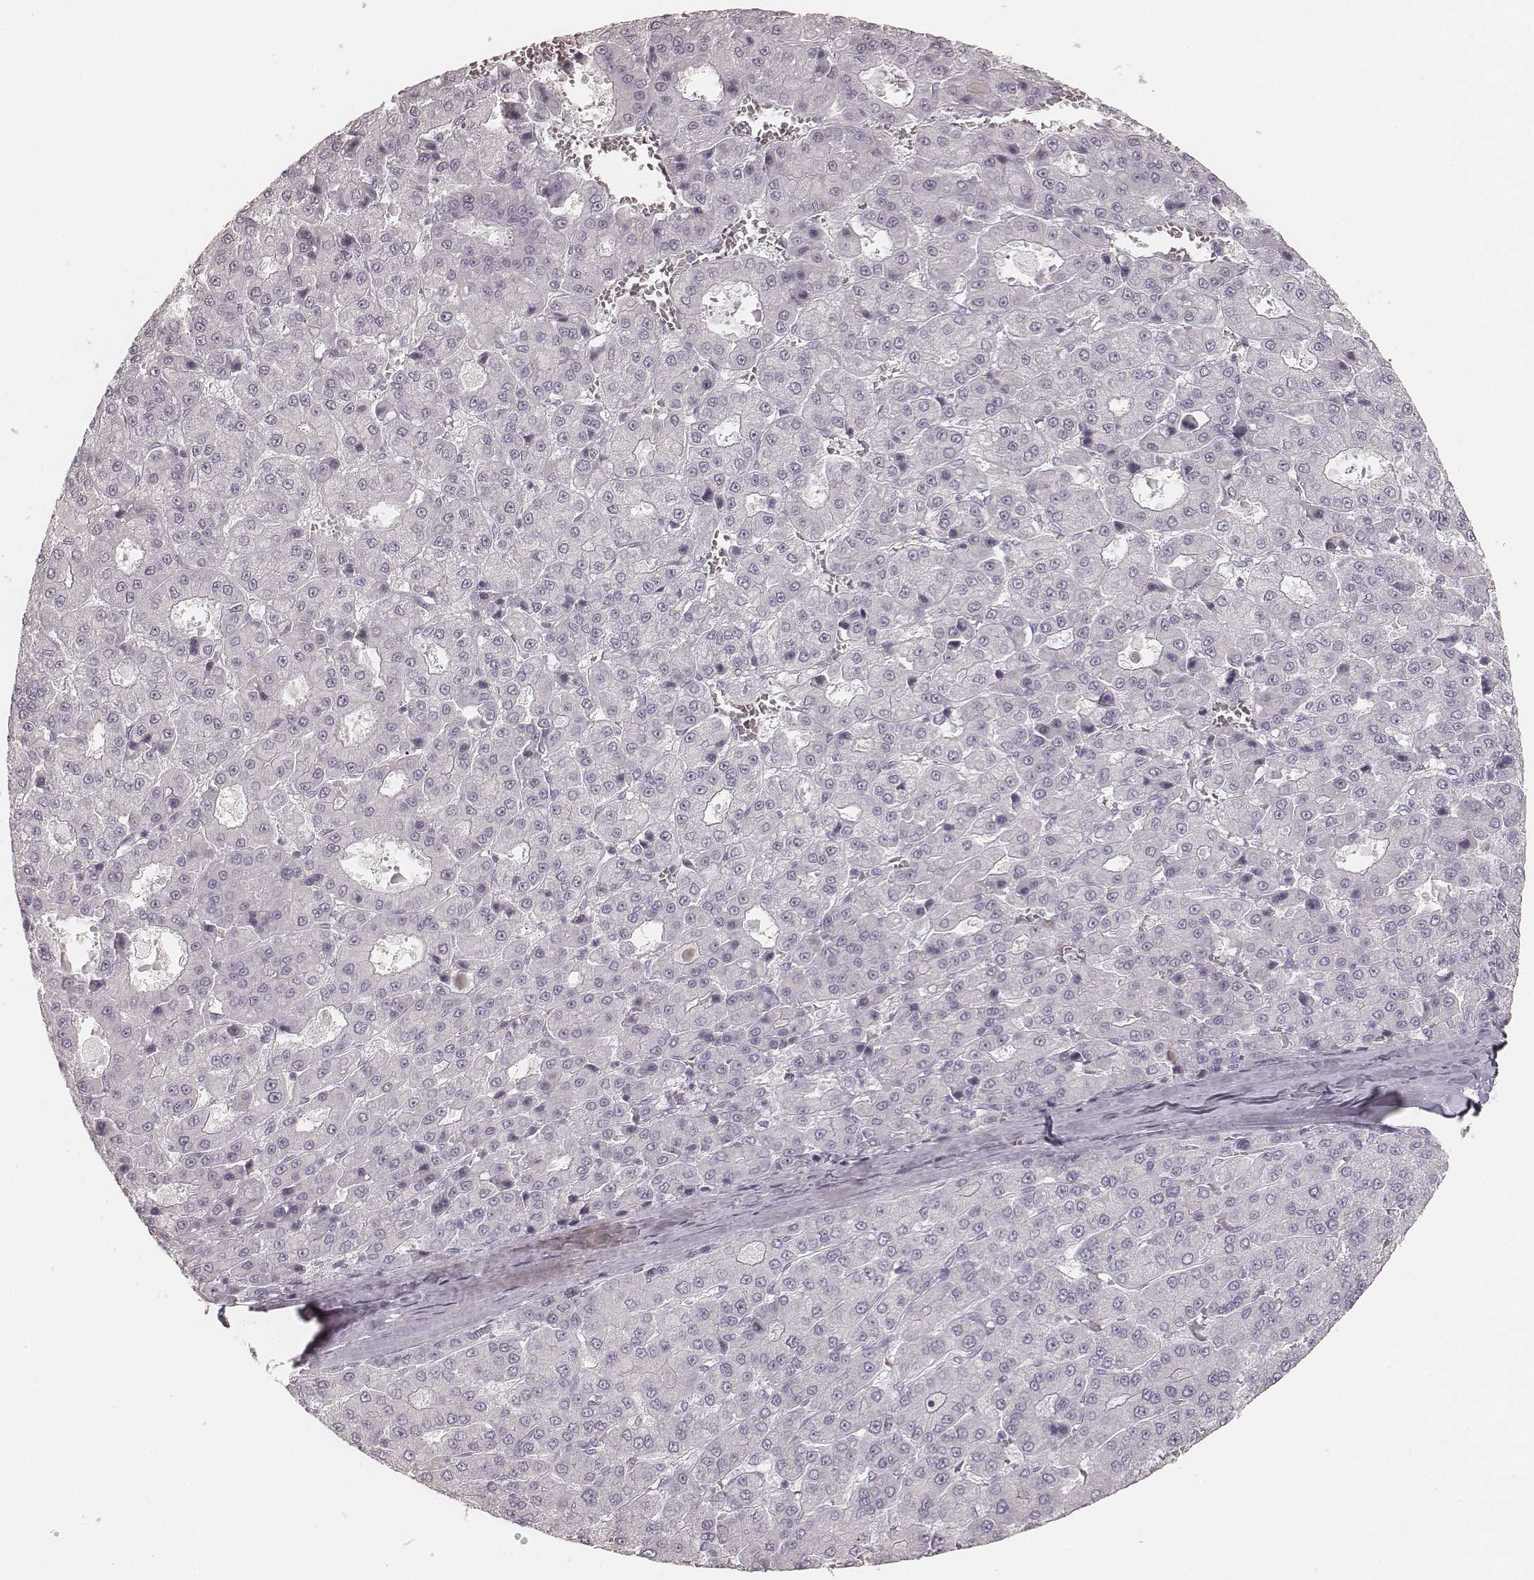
{"staining": {"intensity": "negative", "quantity": "none", "location": "none"}, "tissue": "liver cancer", "cell_type": "Tumor cells", "image_type": "cancer", "snomed": [{"axis": "morphology", "description": "Carcinoma, Hepatocellular, NOS"}, {"axis": "topography", "description": "Liver"}], "caption": "Liver cancer was stained to show a protein in brown. There is no significant staining in tumor cells.", "gene": "KRT82", "patient": {"sex": "male", "age": 70}}